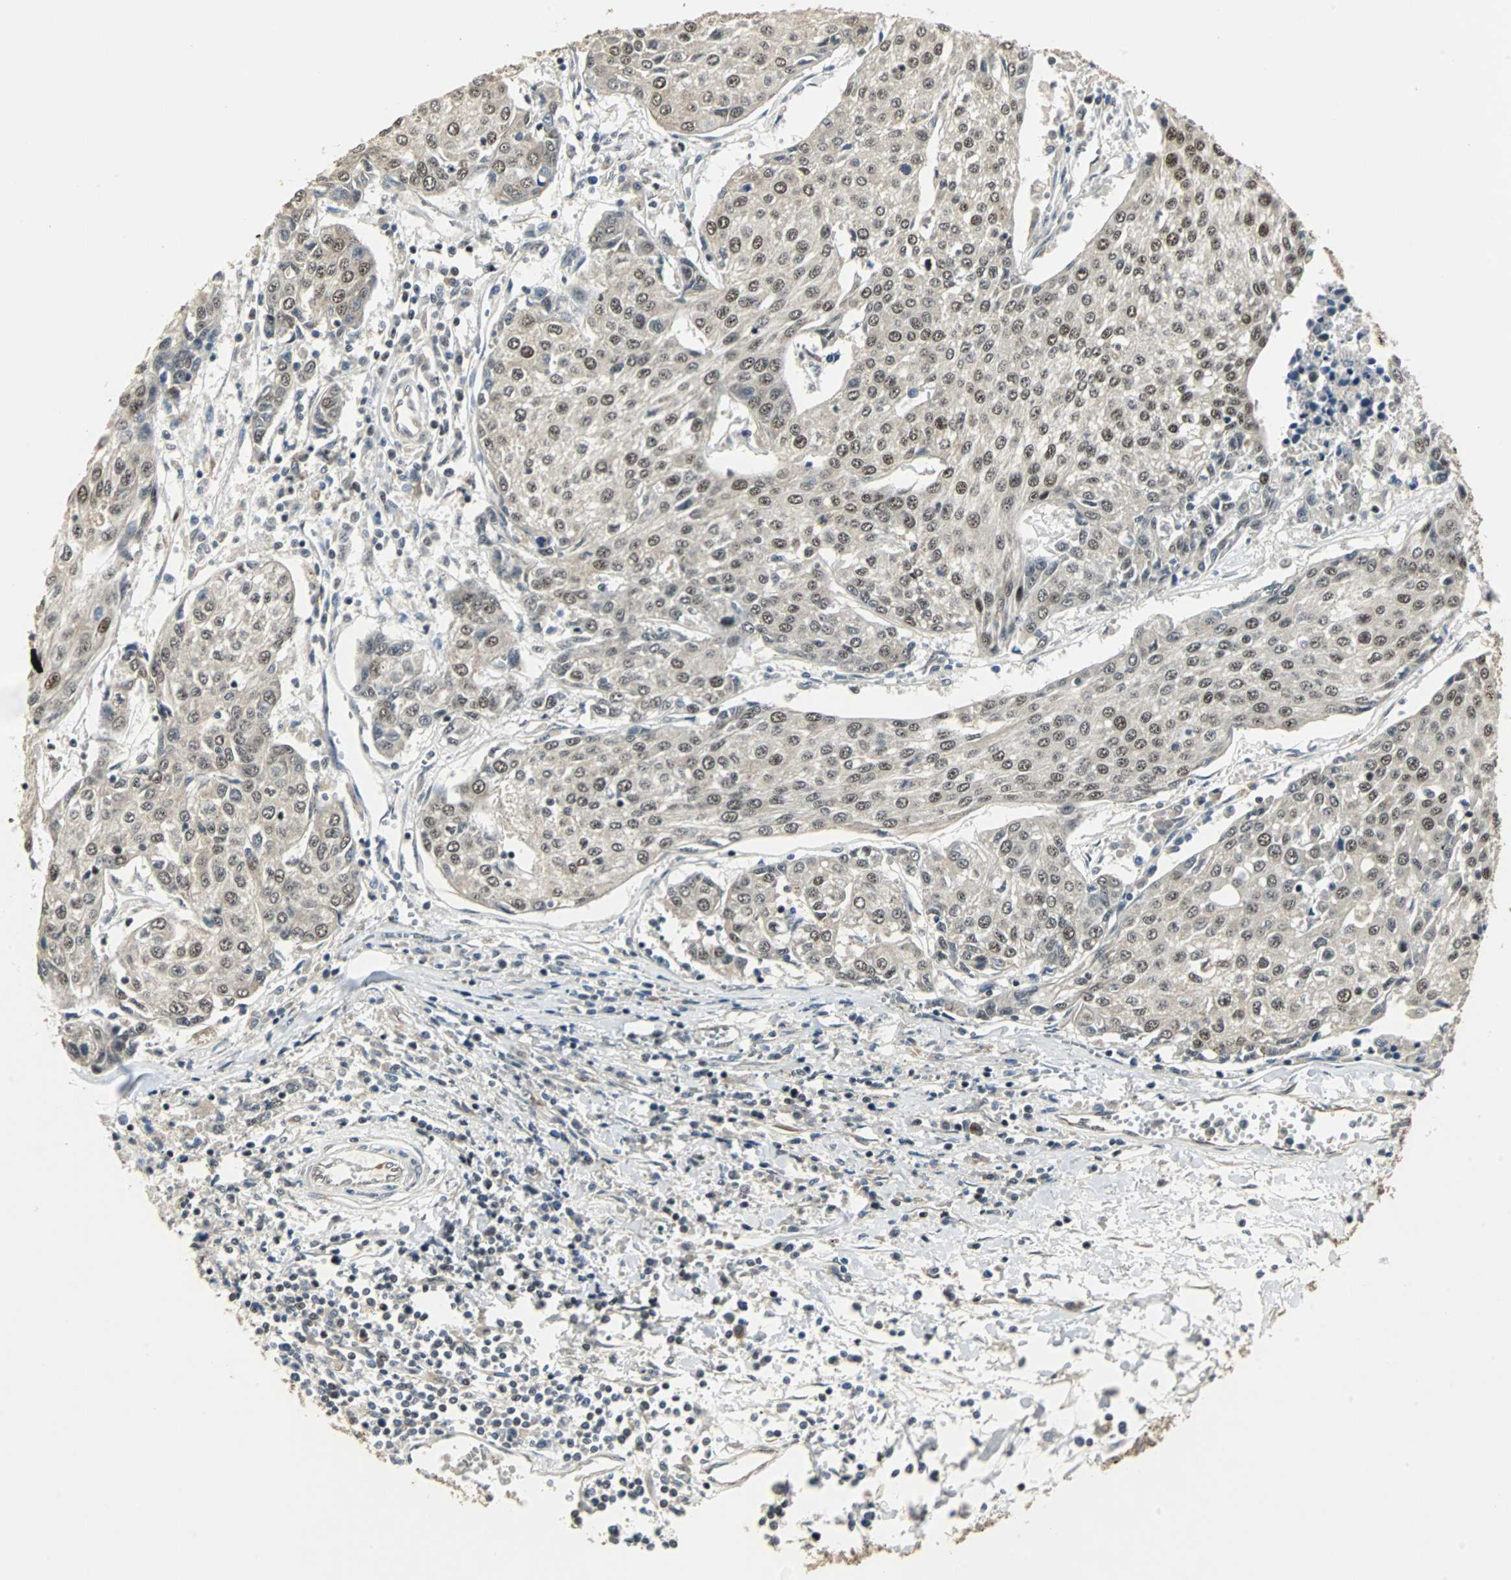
{"staining": {"intensity": "moderate", "quantity": ">75%", "location": "nuclear"}, "tissue": "urothelial cancer", "cell_type": "Tumor cells", "image_type": "cancer", "snomed": [{"axis": "morphology", "description": "Urothelial carcinoma, High grade"}, {"axis": "topography", "description": "Urinary bladder"}], "caption": "Urothelial cancer stained for a protein exhibits moderate nuclear positivity in tumor cells. The staining is performed using DAB (3,3'-diaminobenzidine) brown chromogen to label protein expression. The nuclei are counter-stained blue using hematoxylin.", "gene": "MED4", "patient": {"sex": "female", "age": 85}}